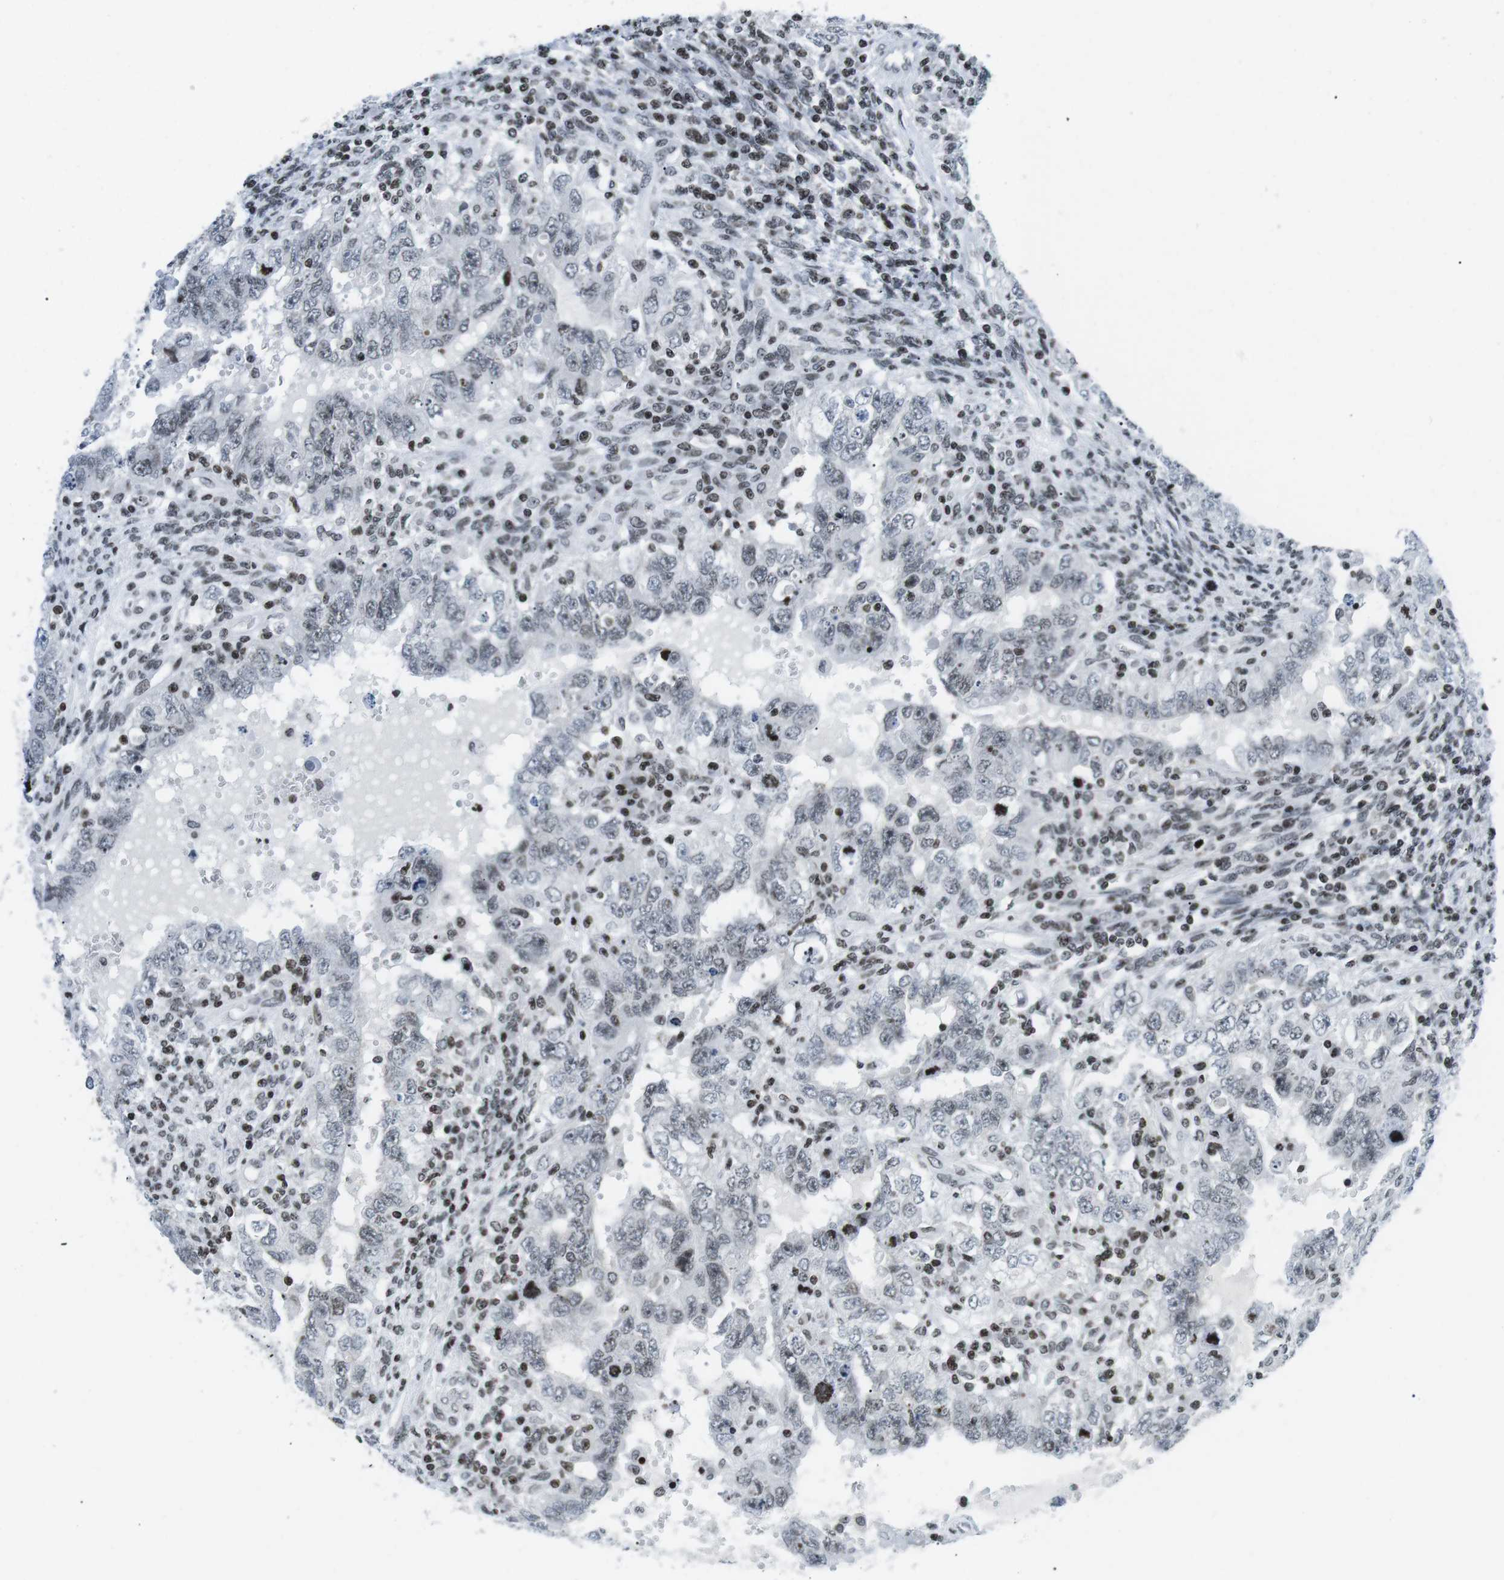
{"staining": {"intensity": "weak", "quantity": "<25%", "location": "nuclear"}, "tissue": "testis cancer", "cell_type": "Tumor cells", "image_type": "cancer", "snomed": [{"axis": "morphology", "description": "Carcinoma, Embryonal, NOS"}, {"axis": "topography", "description": "Testis"}], "caption": "Immunohistochemistry of human testis cancer reveals no positivity in tumor cells.", "gene": "E2F2", "patient": {"sex": "male", "age": 26}}